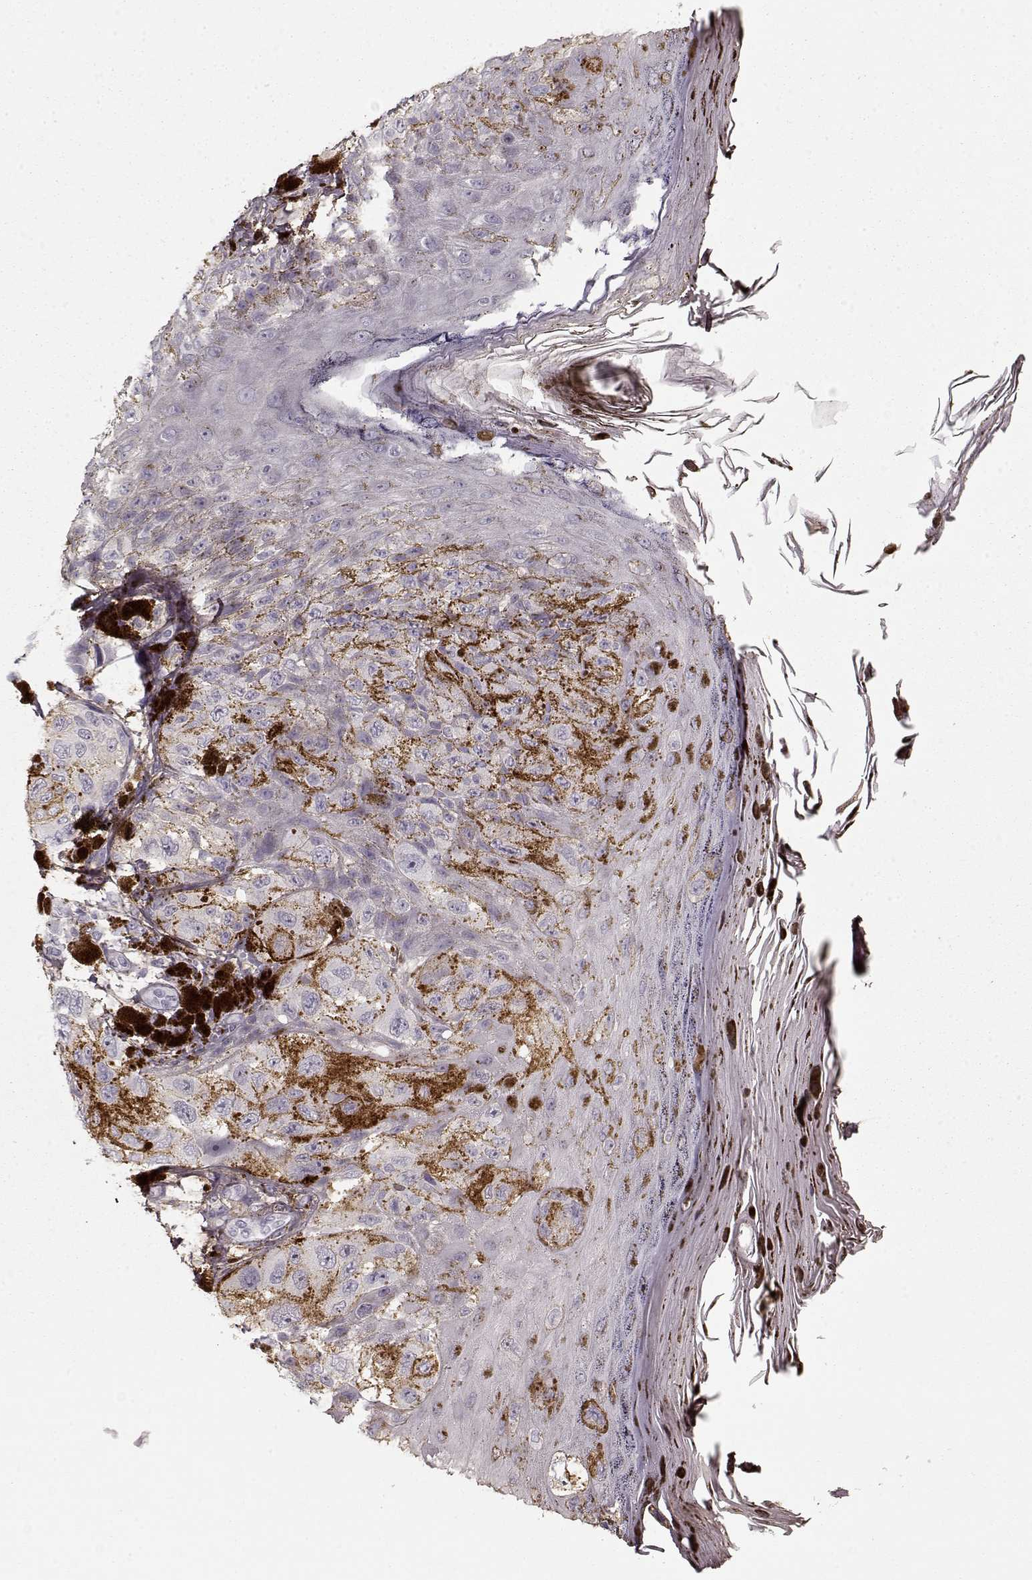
{"staining": {"intensity": "negative", "quantity": "none", "location": "none"}, "tissue": "melanoma", "cell_type": "Tumor cells", "image_type": "cancer", "snomed": [{"axis": "morphology", "description": "Malignant melanoma, NOS"}, {"axis": "topography", "description": "Skin"}], "caption": "Malignant melanoma stained for a protein using IHC reveals no staining tumor cells.", "gene": "LUM", "patient": {"sex": "male", "age": 36}}